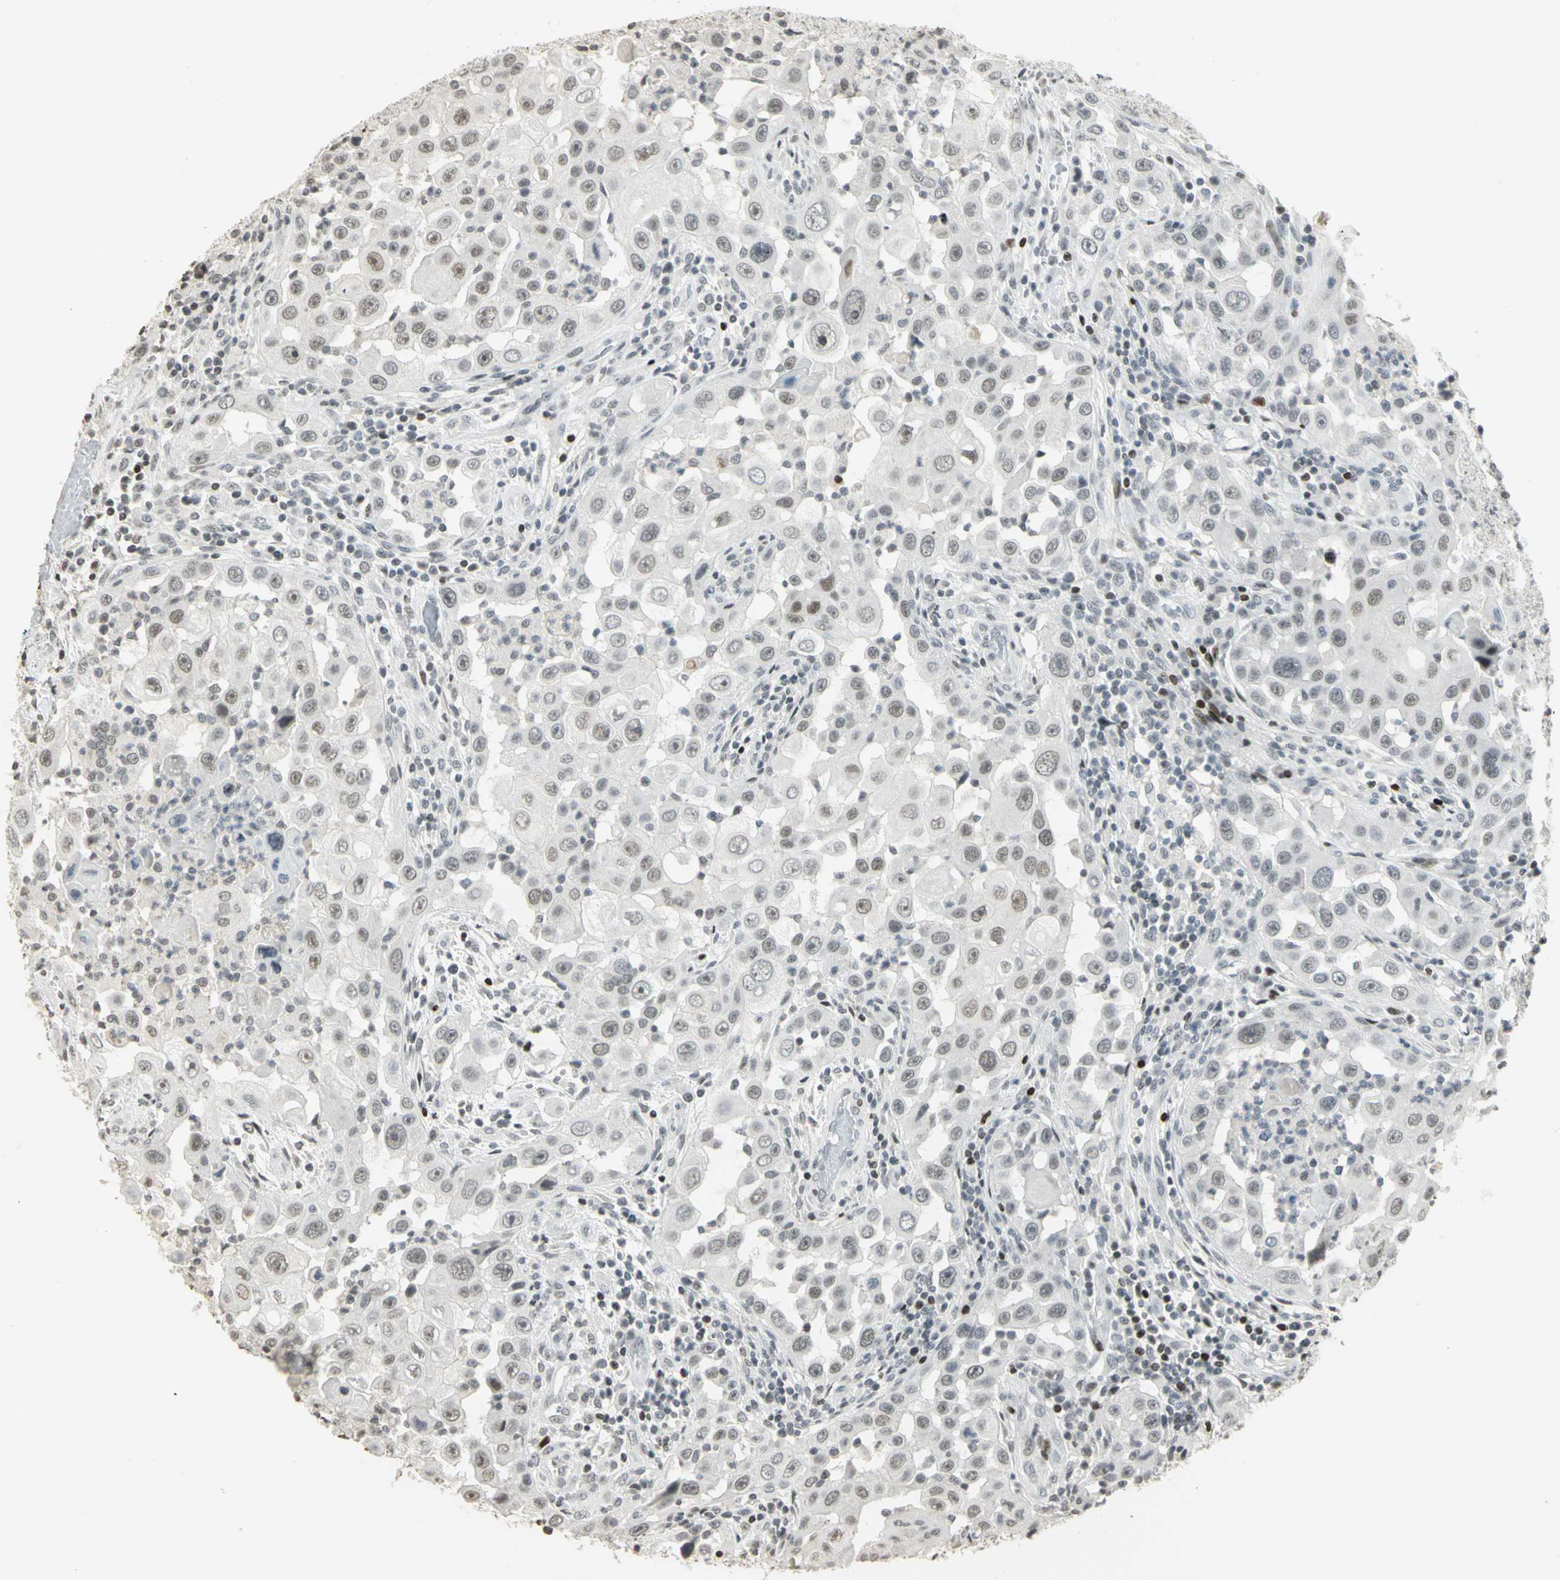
{"staining": {"intensity": "weak", "quantity": "<25%", "location": "nuclear"}, "tissue": "head and neck cancer", "cell_type": "Tumor cells", "image_type": "cancer", "snomed": [{"axis": "morphology", "description": "Carcinoma, NOS"}, {"axis": "topography", "description": "Head-Neck"}], "caption": "Immunohistochemical staining of human head and neck carcinoma shows no significant staining in tumor cells. (DAB (3,3'-diaminobenzidine) IHC with hematoxylin counter stain).", "gene": "KDM1A", "patient": {"sex": "male", "age": 87}}